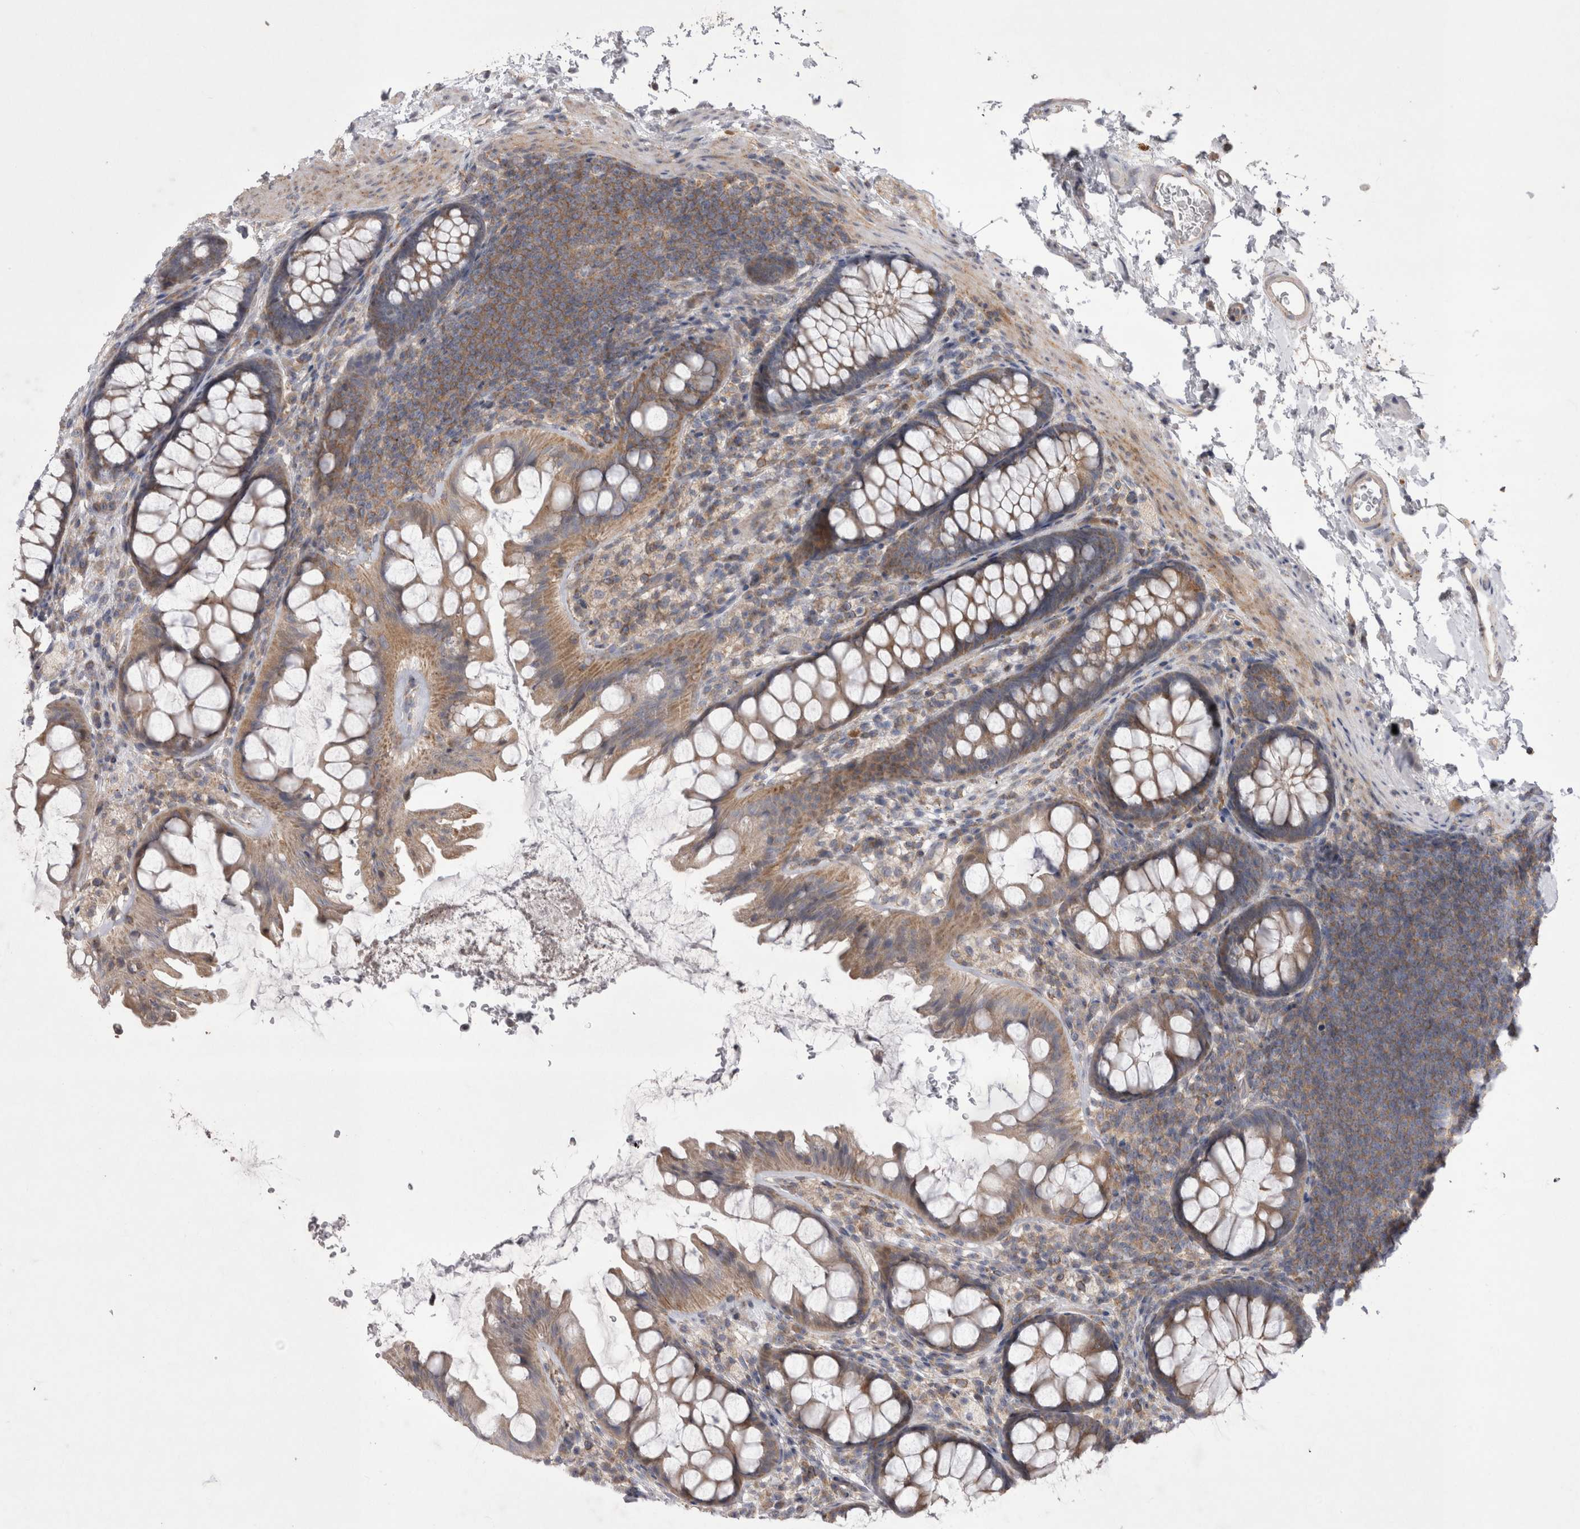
{"staining": {"intensity": "weak", "quantity": "25%-75%", "location": "cytoplasmic/membranous"}, "tissue": "colon", "cell_type": "Endothelial cells", "image_type": "normal", "snomed": [{"axis": "morphology", "description": "Normal tissue, NOS"}, {"axis": "topography", "description": "Colon"}], "caption": "IHC micrograph of normal colon: human colon stained using immunohistochemistry (IHC) displays low levels of weak protein expression localized specifically in the cytoplasmic/membranous of endothelial cells, appearing as a cytoplasmic/membranous brown color.", "gene": "TSPOAP1", "patient": {"sex": "female", "age": 62}}